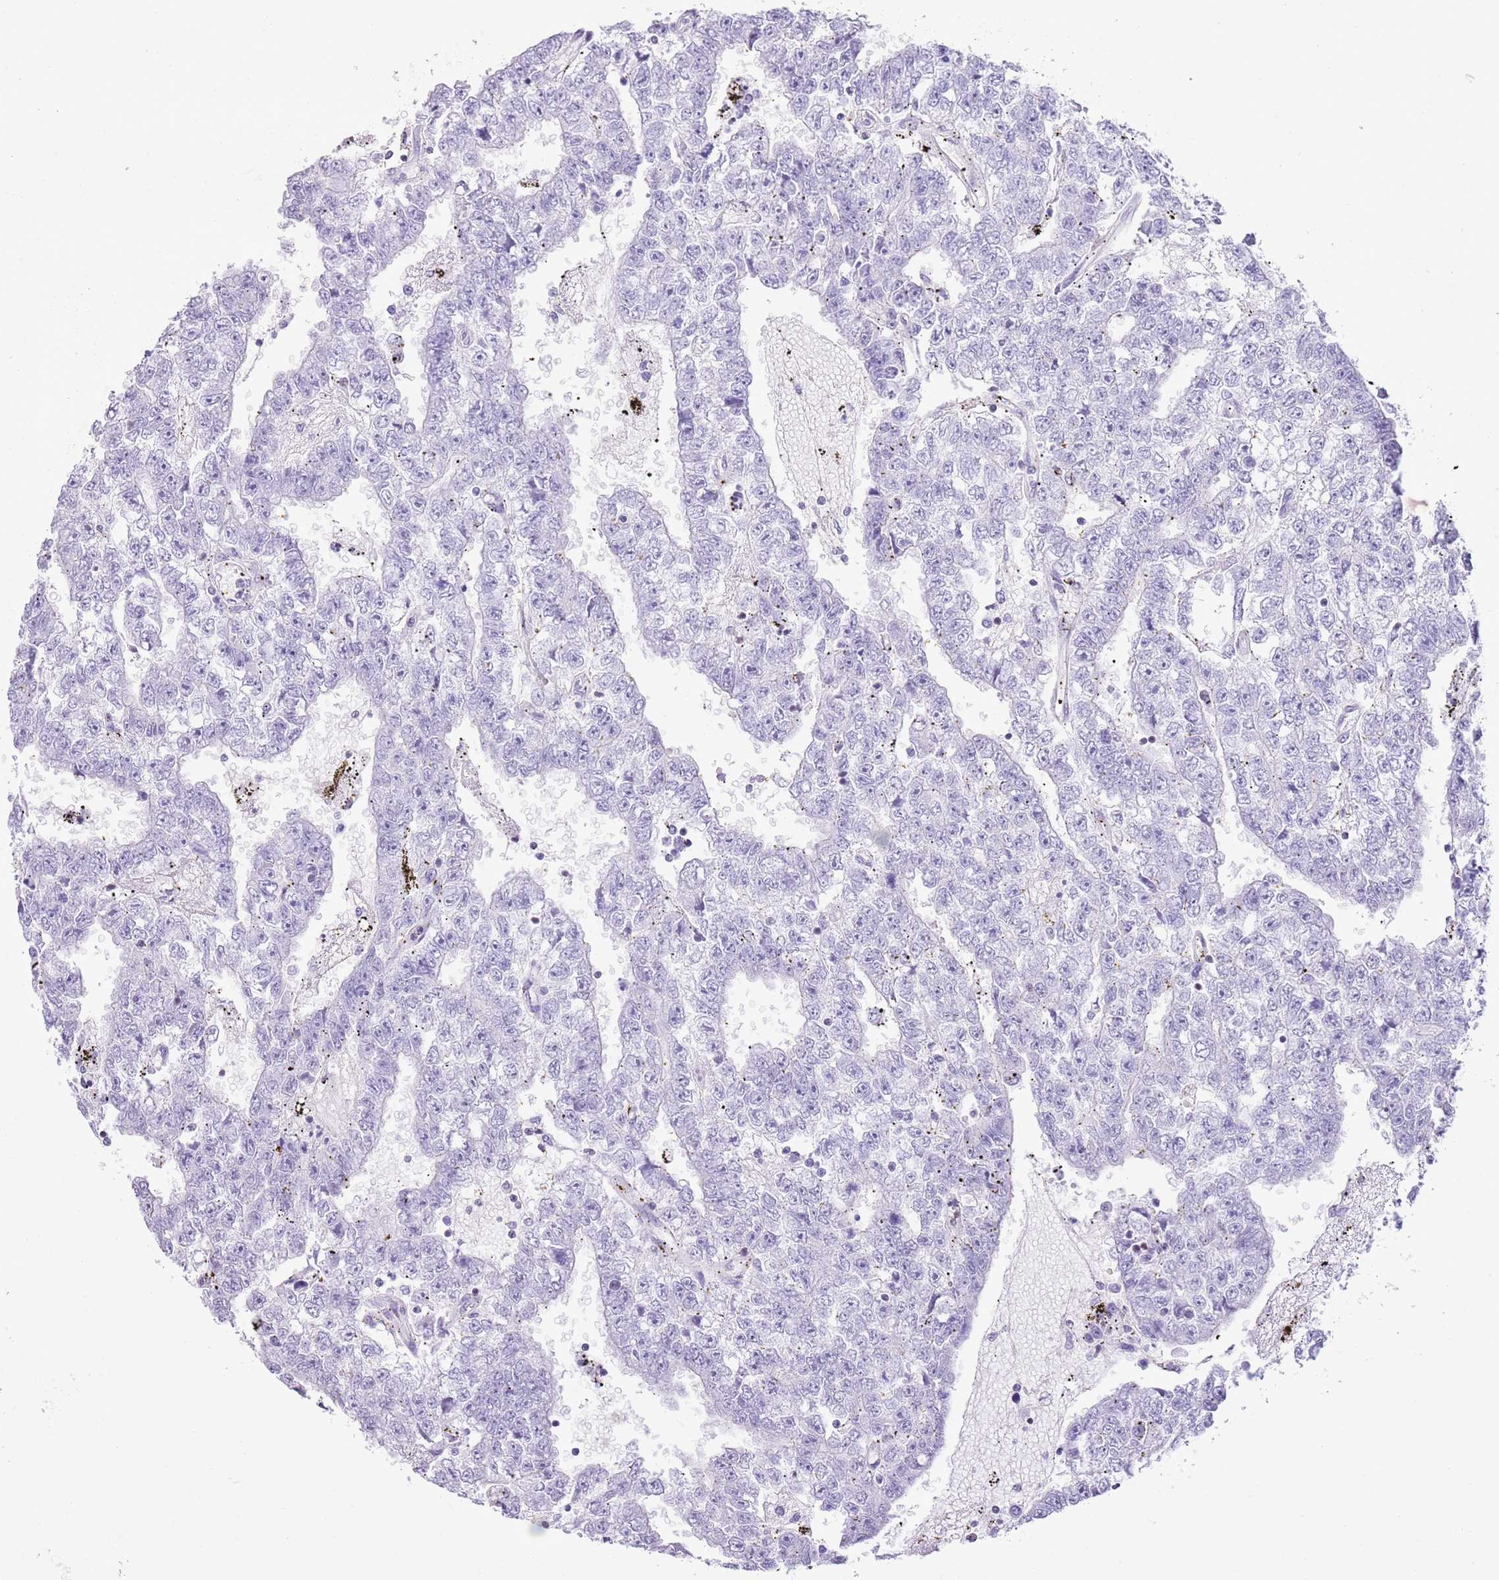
{"staining": {"intensity": "negative", "quantity": "none", "location": "none"}, "tissue": "testis cancer", "cell_type": "Tumor cells", "image_type": "cancer", "snomed": [{"axis": "morphology", "description": "Carcinoma, Embryonal, NOS"}, {"axis": "topography", "description": "Testis"}], "caption": "Tumor cells show no significant positivity in testis cancer. The staining is performed using DAB (3,3'-diaminobenzidine) brown chromogen with nuclei counter-stained in using hematoxylin.", "gene": "BCL11B", "patient": {"sex": "male", "age": 25}}